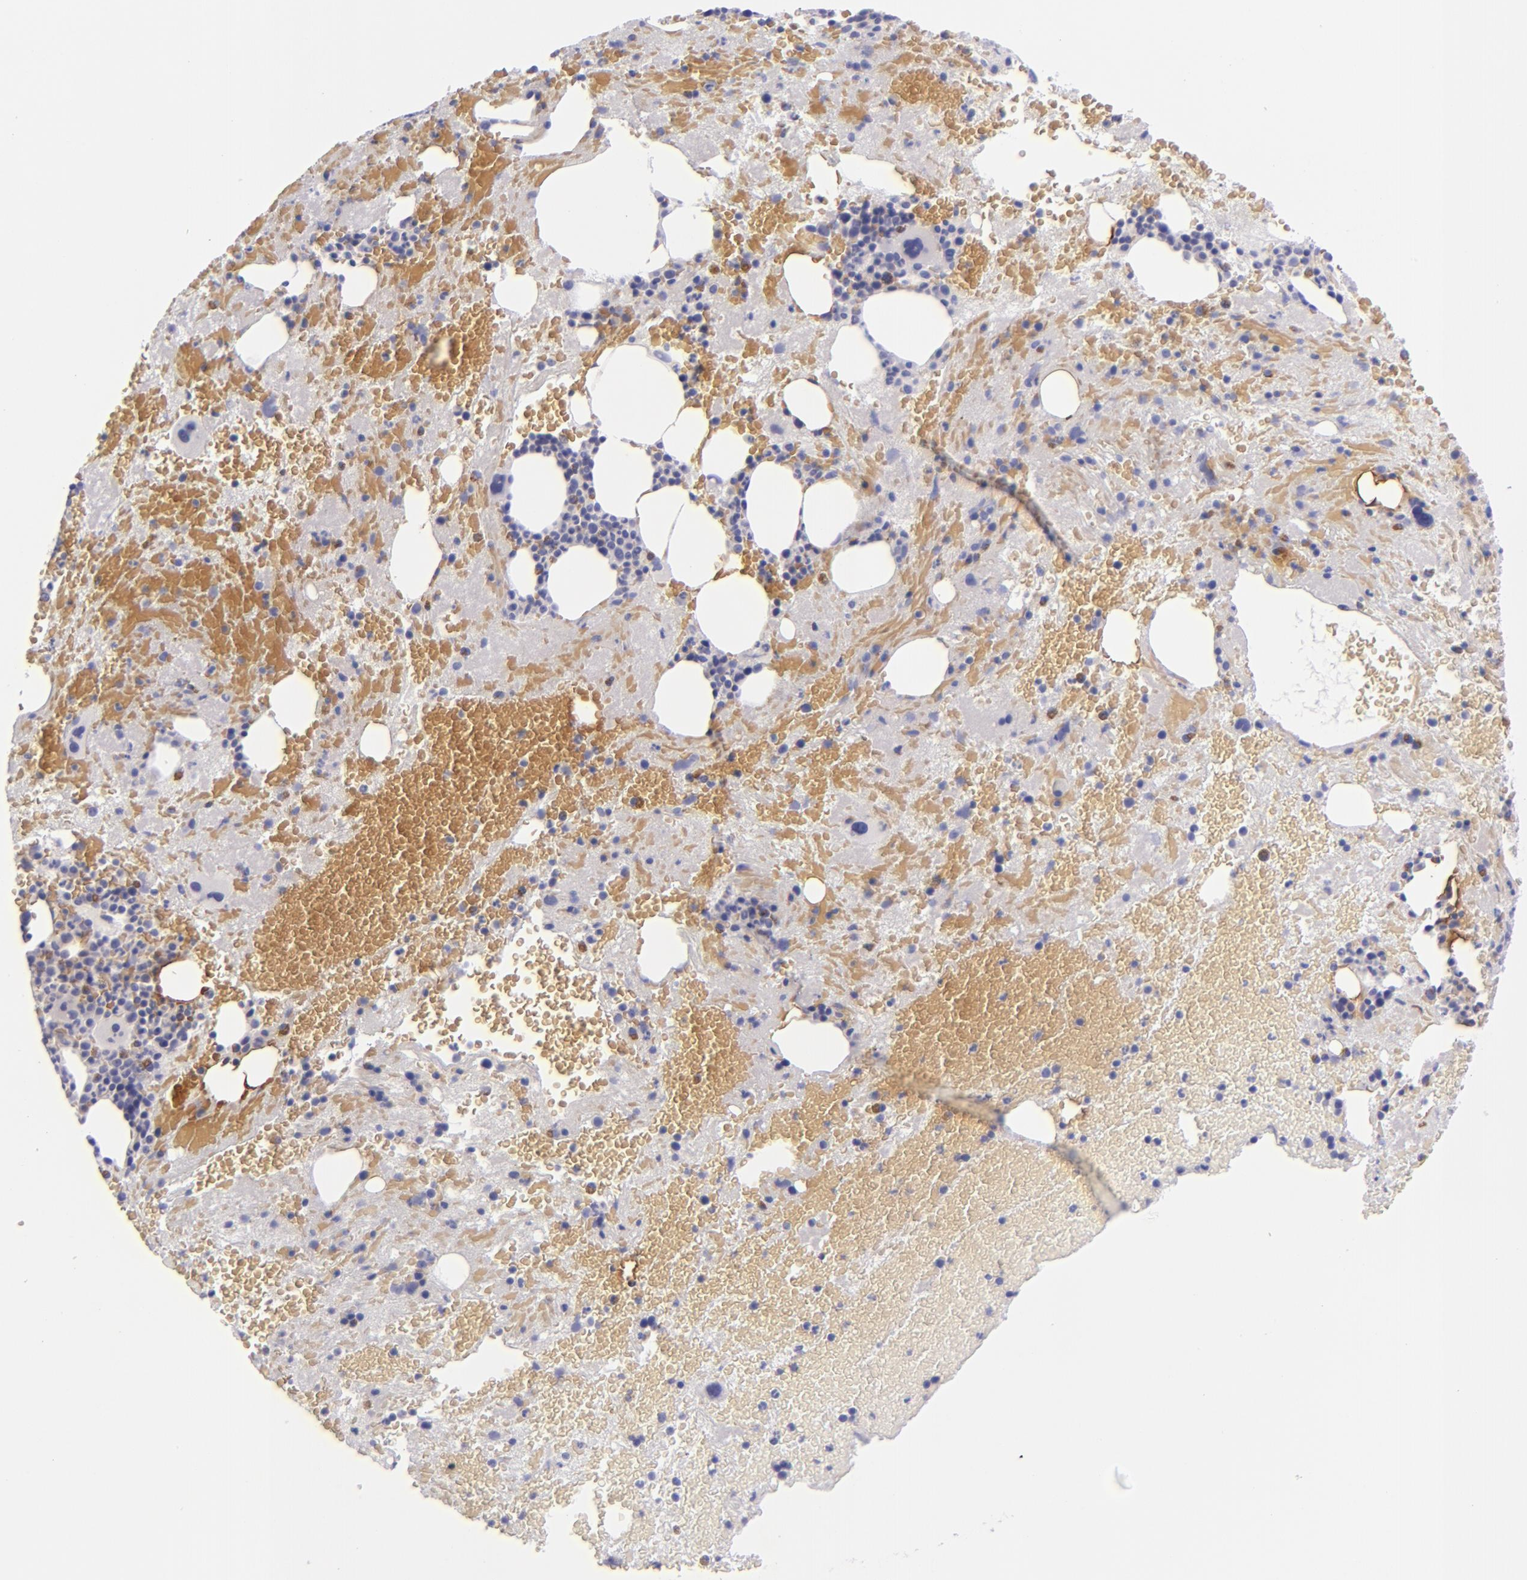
{"staining": {"intensity": "negative", "quantity": "none", "location": "none"}, "tissue": "bone marrow", "cell_type": "Hematopoietic cells", "image_type": "normal", "snomed": [{"axis": "morphology", "description": "Normal tissue, NOS"}, {"axis": "topography", "description": "Bone marrow"}], "caption": "High magnification brightfield microscopy of benign bone marrow stained with DAB (3,3'-diaminobenzidine) (brown) and counterstained with hematoxylin (blue): hematopoietic cells show no significant expression.", "gene": "MUC5AC", "patient": {"sex": "male", "age": 76}}